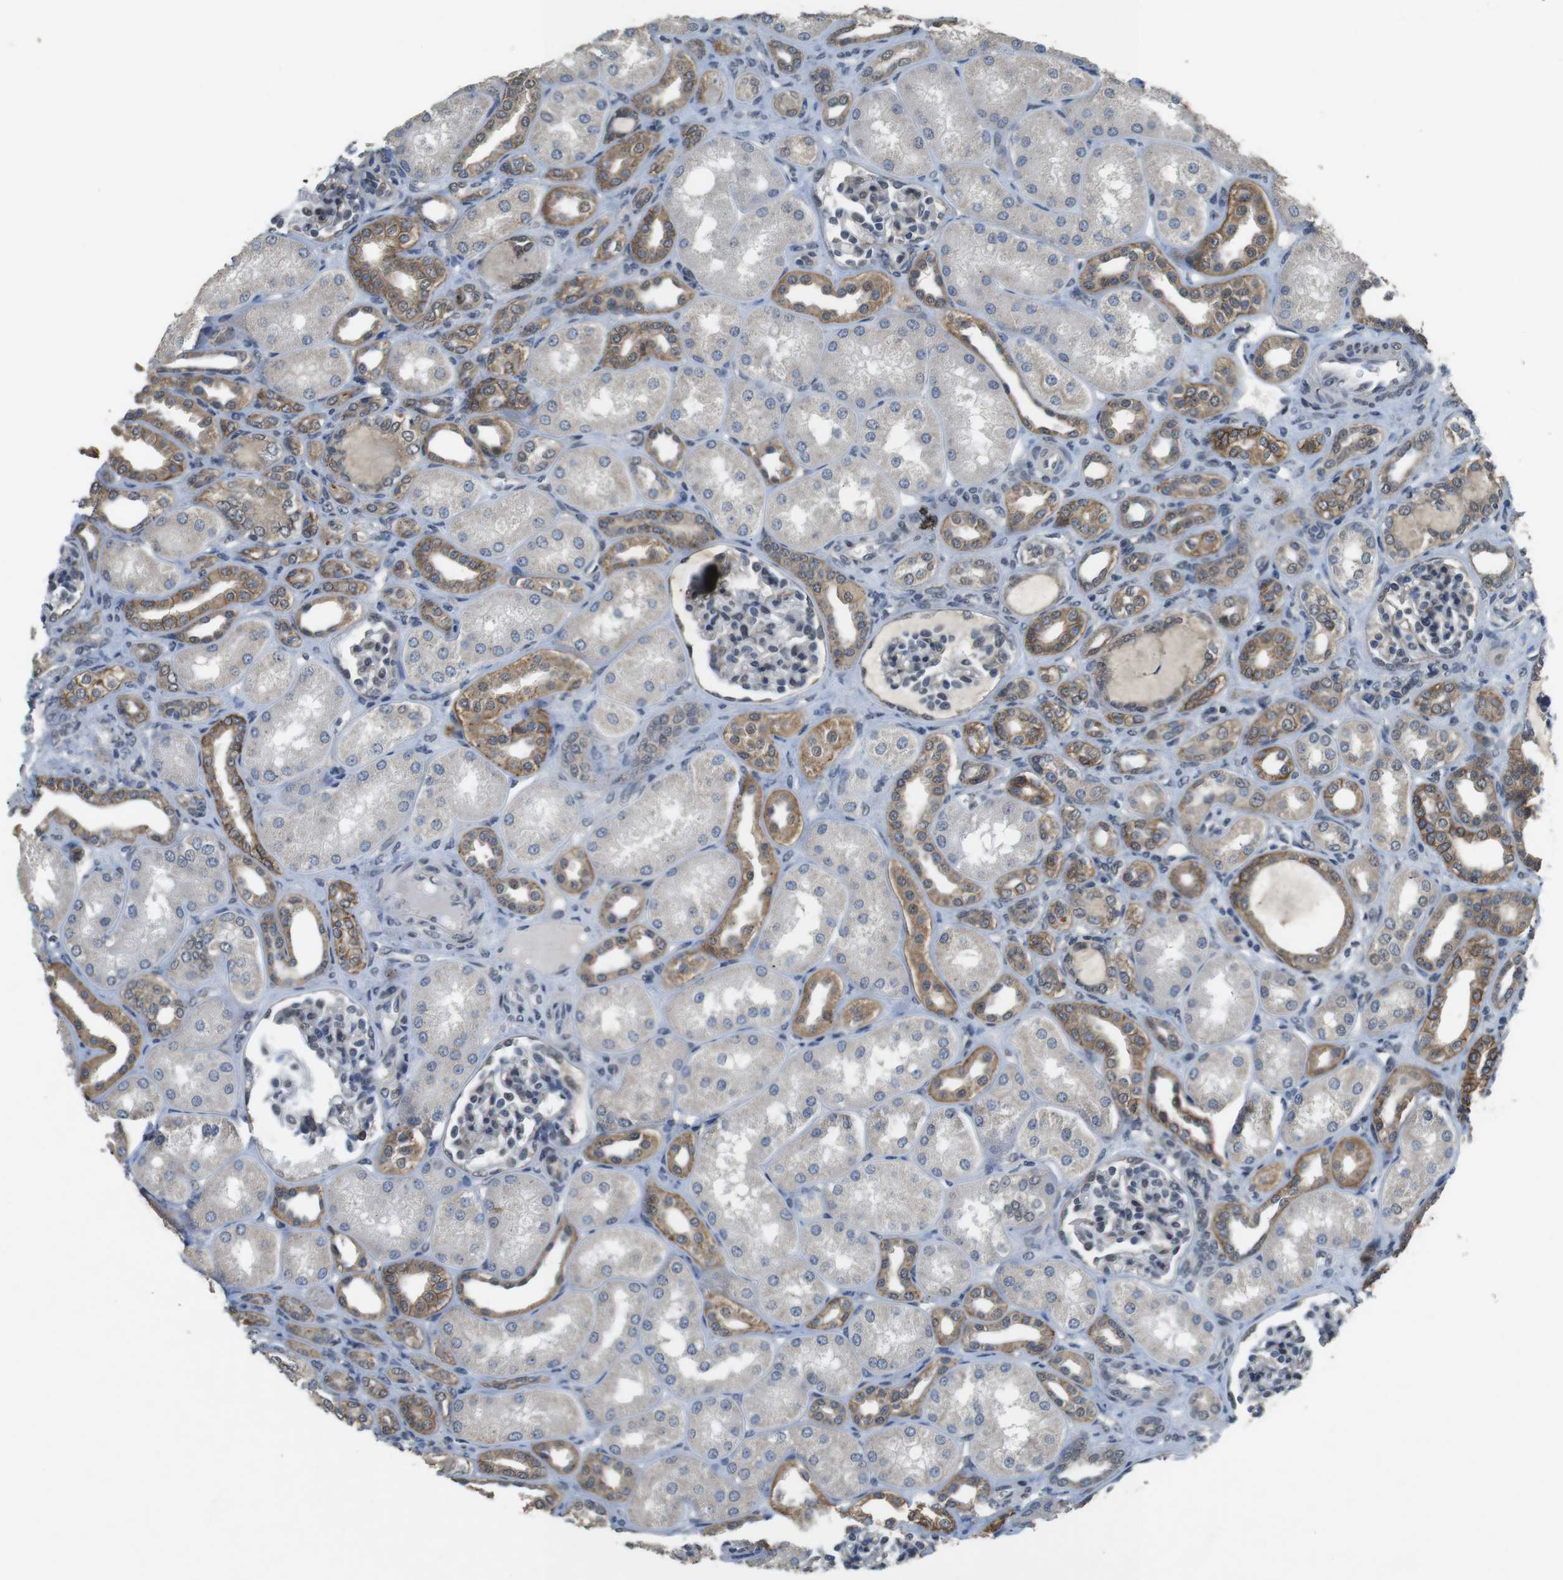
{"staining": {"intensity": "weak", "quantity": "<25%", "location": "cytoplasmic/membranous"}, "tissue": "kidney", "cell_type": "Cells in glomeruli", "image_type": "normal", "snomed": [{"axis": "morphology", "description": "Normal tissue, NOS"}, {"axis": "topography", "description": "Kidney"}], "caption": "Immunohistochemistry (IHC) of normal kidney reveals no positivity in cells in glomeruli. Brightfield microscopy of immunohistochemistry (IHC) stained with DAB (brown) and hematoxylin (blue), captured at high magnification.", "gene": "CLDN7", "patient": {"sex": "male", "age": 7}}